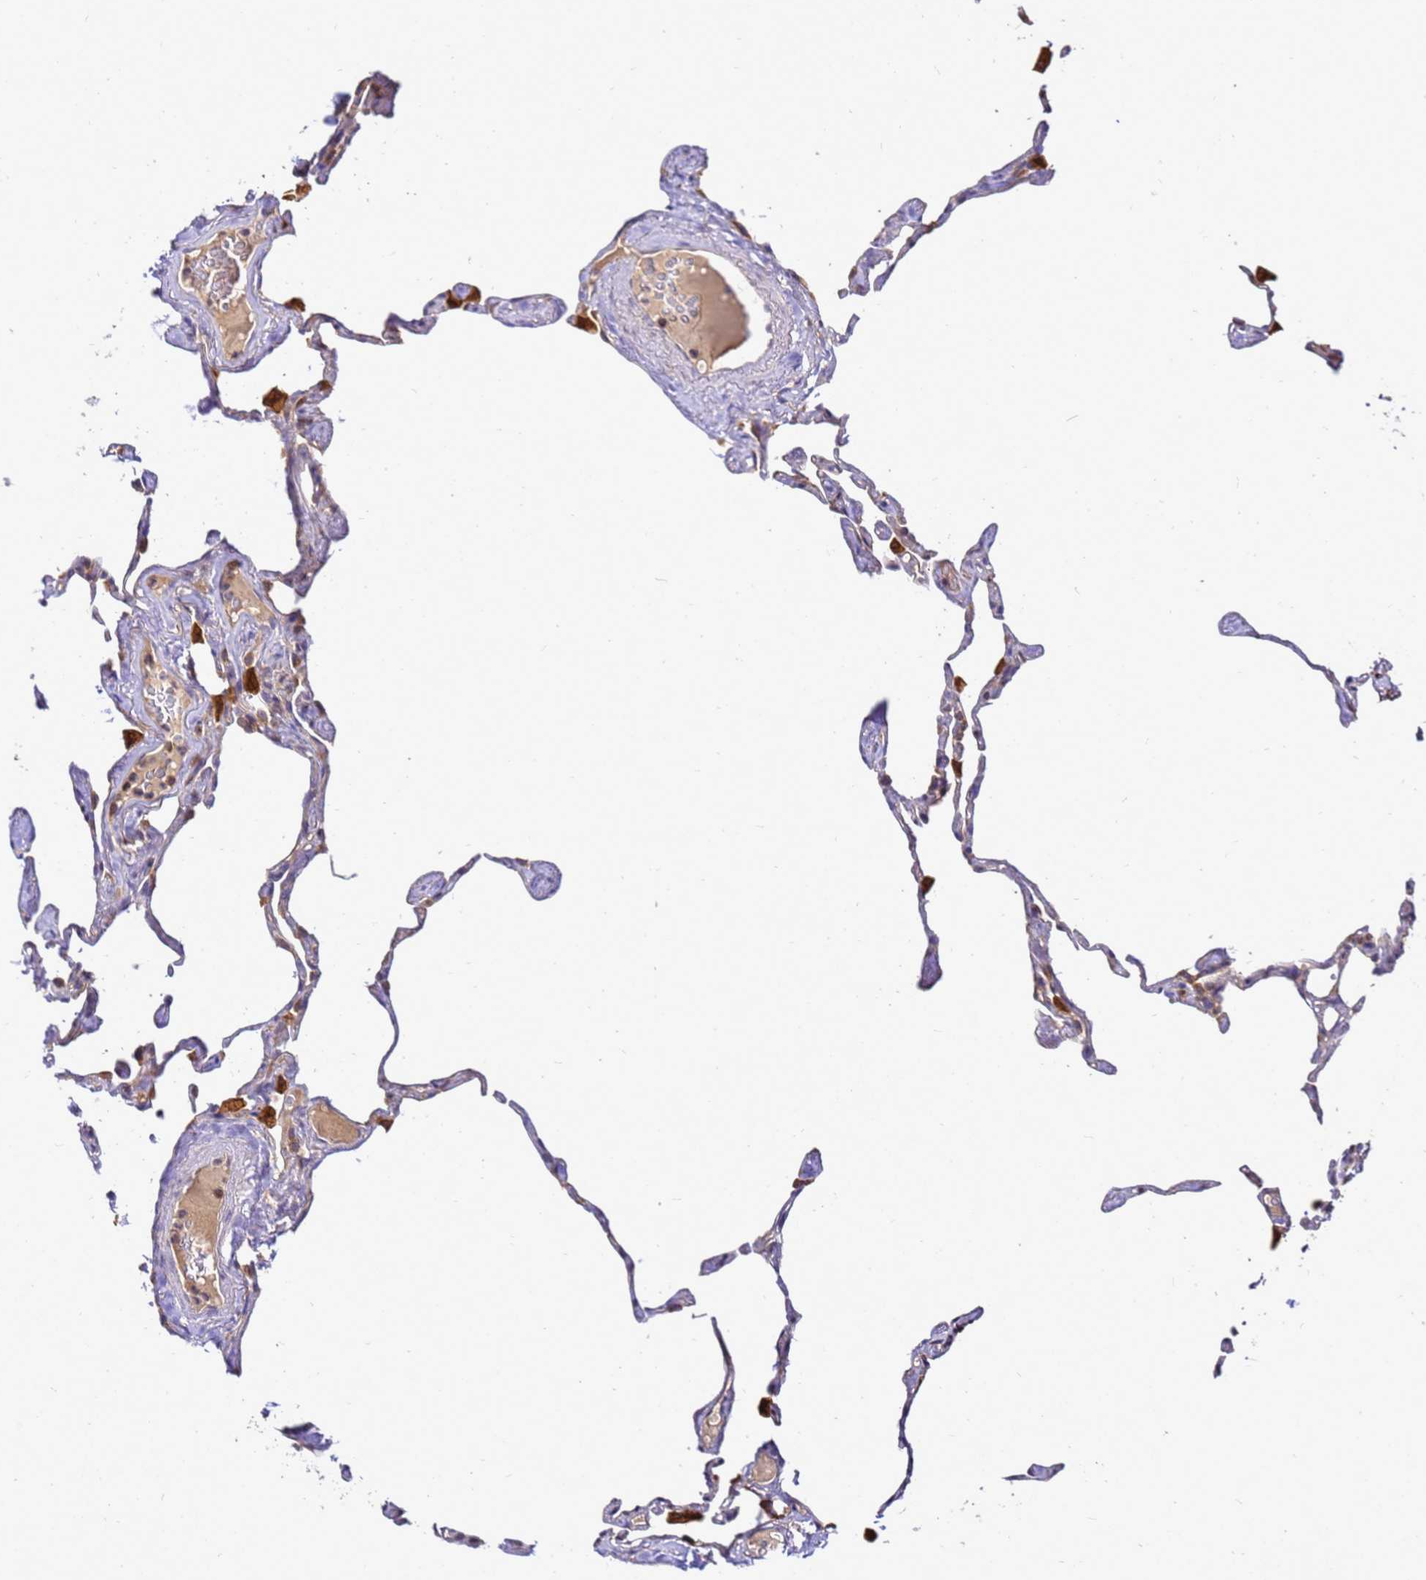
{"staining": {"intensity": "moderate", "quantity": "25%-75%", "location": "cytoplasmic/membranous"}, "tissue": "lung", "cell_type": "Alveolar cells", "image_type": "normal", "snomed": [{"axis": "morphology", "description": "Normal tissue, NOS"}, {"axis": "topography", "description": "Lung"}], "caption": "Lung stained for a protein (brown) exhibits moderate cytoplasmic/membranous positive staining in approximately 25%-75% of alveolar cells.", "gene": "ADPGK", "patient": {"sex": "male", "age": 65}}